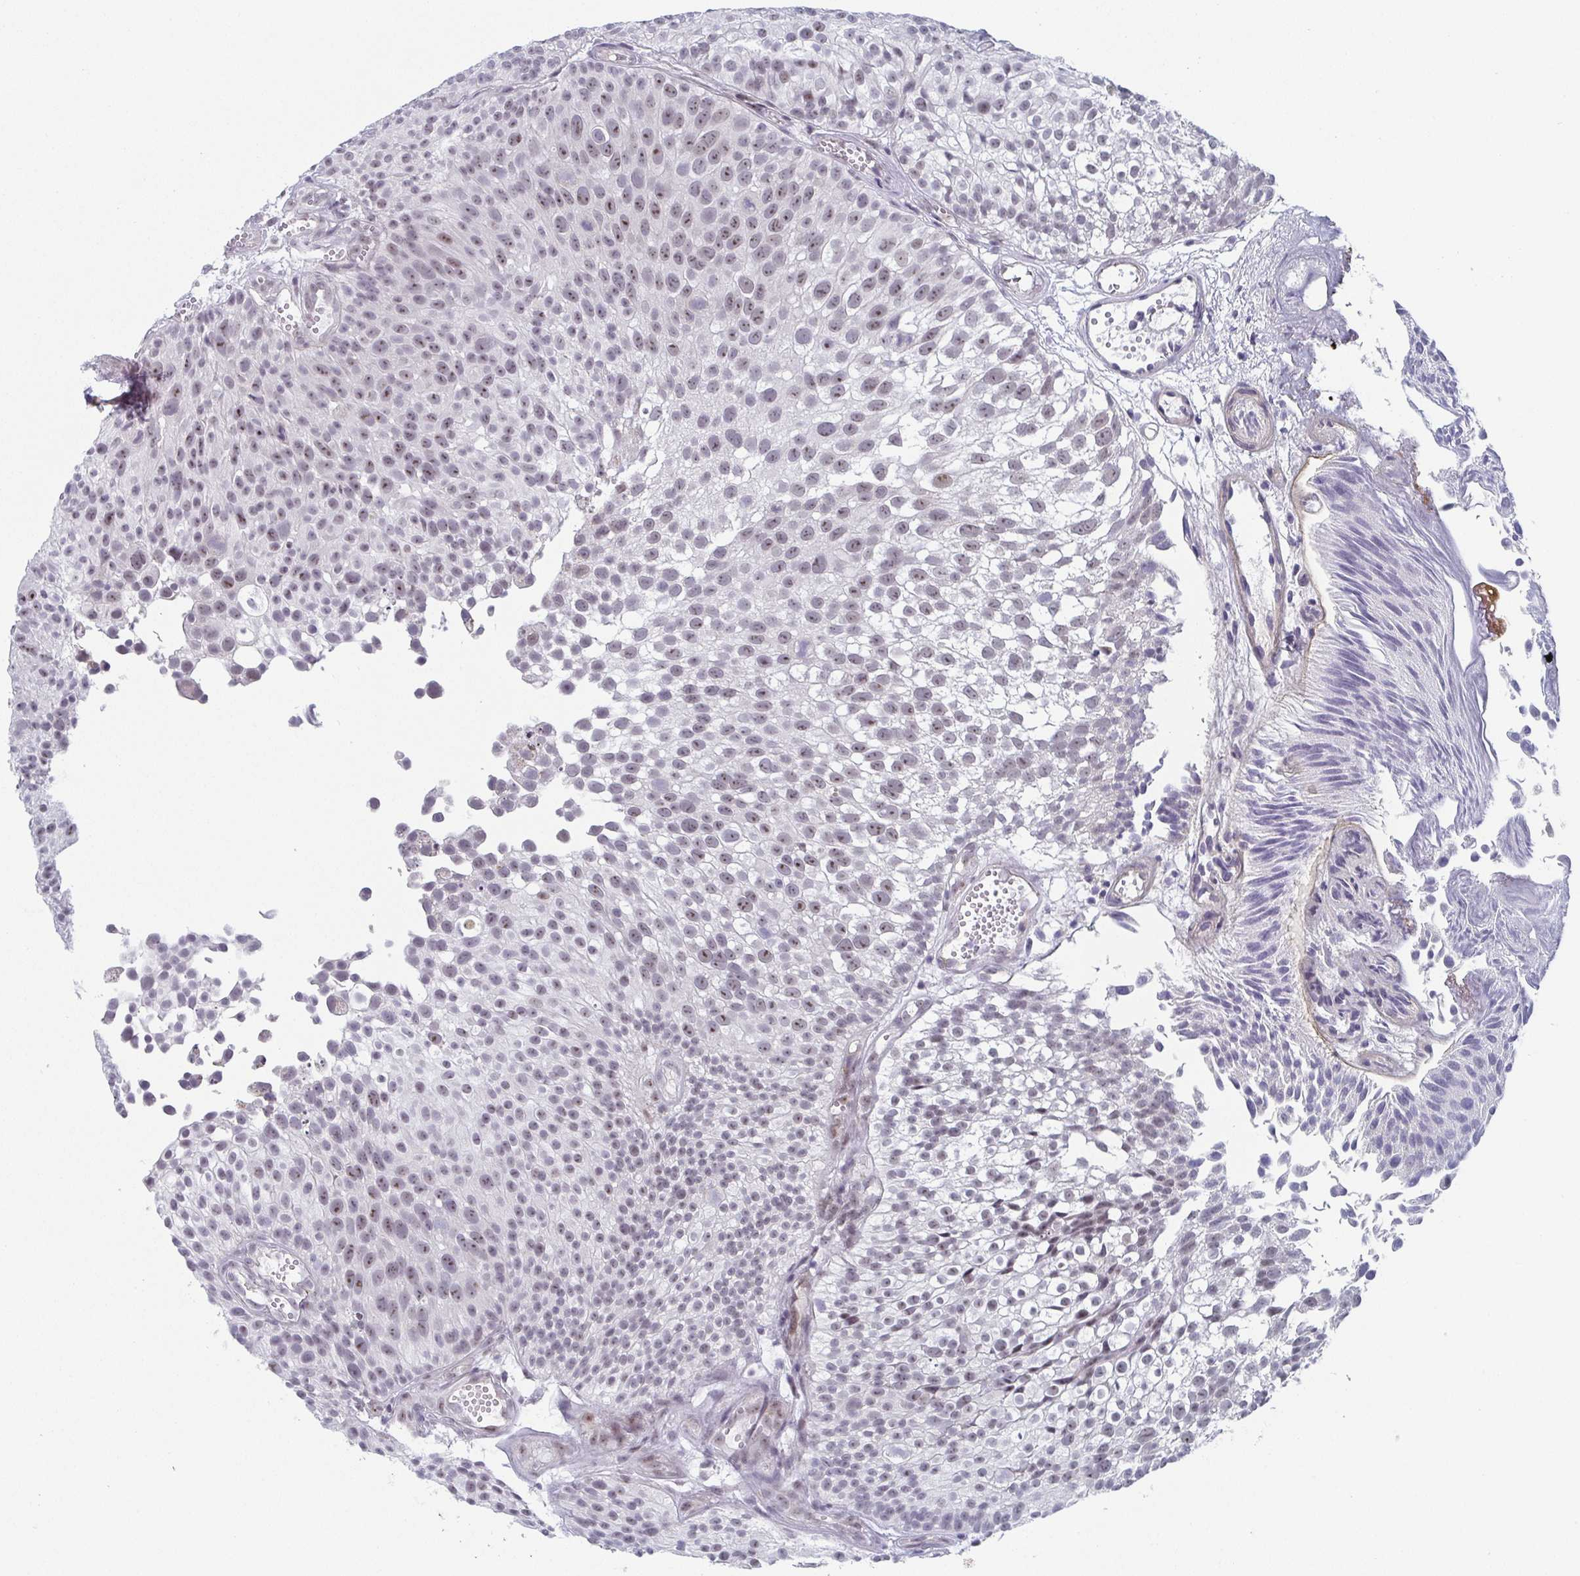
{"staining": {"intensity": "moderate", "quantity": "25%-75%", "location": "nuclear"}, "tissue": "urothelial cancer", "cell_type": "Tumor cells", "image_type": "cancer", "snomed": [{"axis": "morphology", "description": "Urothelial carcinoma, Low grade"}, {"axis": "topography", "description": "Urinary bladder"}], "caption": "Immunohistochemistry staining of urothelial cancer, which demonstrates medium levels of moderate nuclear expression in about 25%-75% of tumor cells indicating moderate nuclear protein positivity. The staining was performed using DAB (3,3'-diaminobenzidine) (brown) for protein detection and nuclei were counterstained in hematoxylin (blue).", "gene": "EXOSC7", "patient": {"sex": "male", "age": 70}}